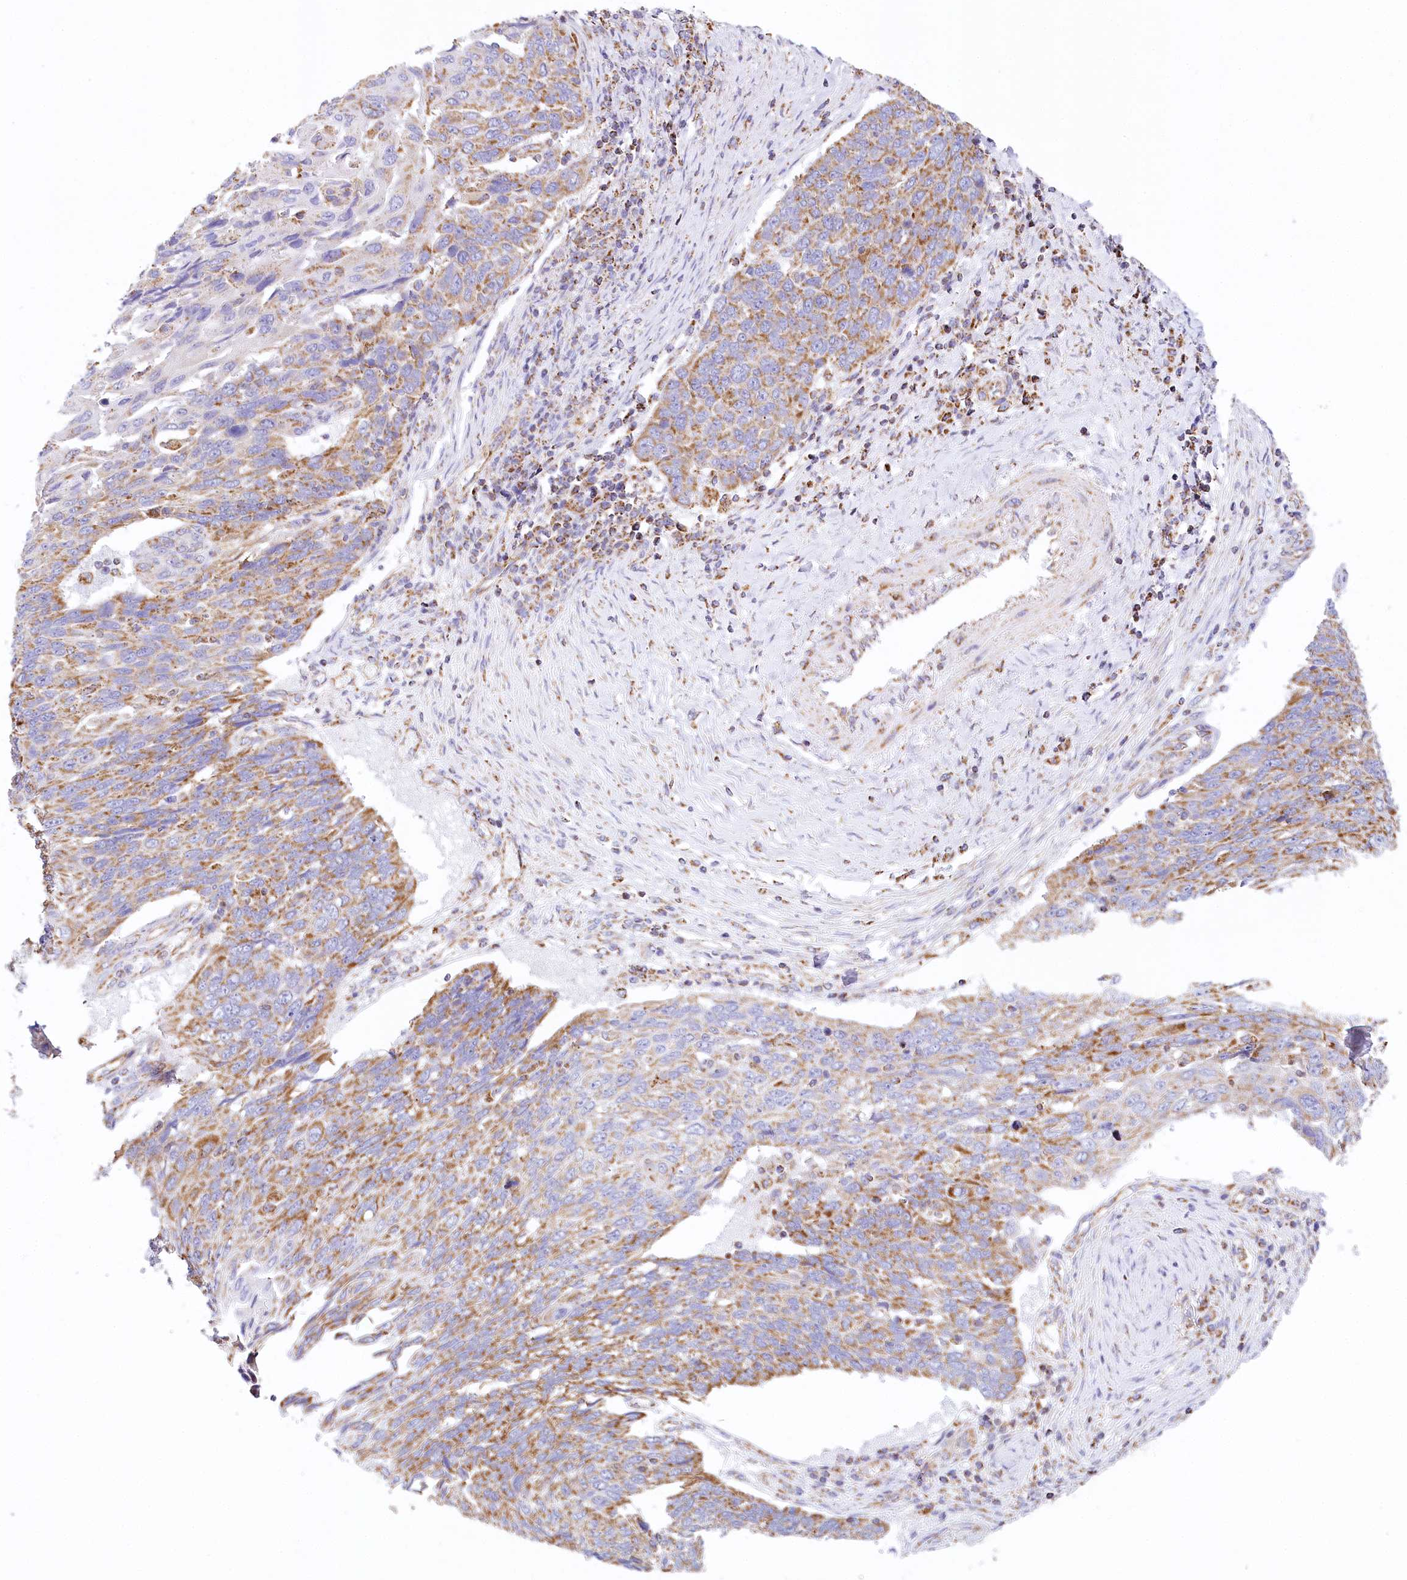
{"staining": {"intensity": "strong", "quantity": "25%-75%", "location": "cytoplasmic/membranous"}, "tissue": "lung cancer", "cell_type": "Tumor cells", "image_type": "cancer", "snomed": [{"axis": "morphology", "description": "Squamous cell carcinoma, NOS"}, {"axis": "topography", "description": "Lung"}], "caption": "Strong cytoplasmic/membranous protein positivity is seen in about 25%-75% of tumor cells in squamous cell carcinoma (lung).", "gene": "LSS", "patient": {"sex": "male", "age": 66}}